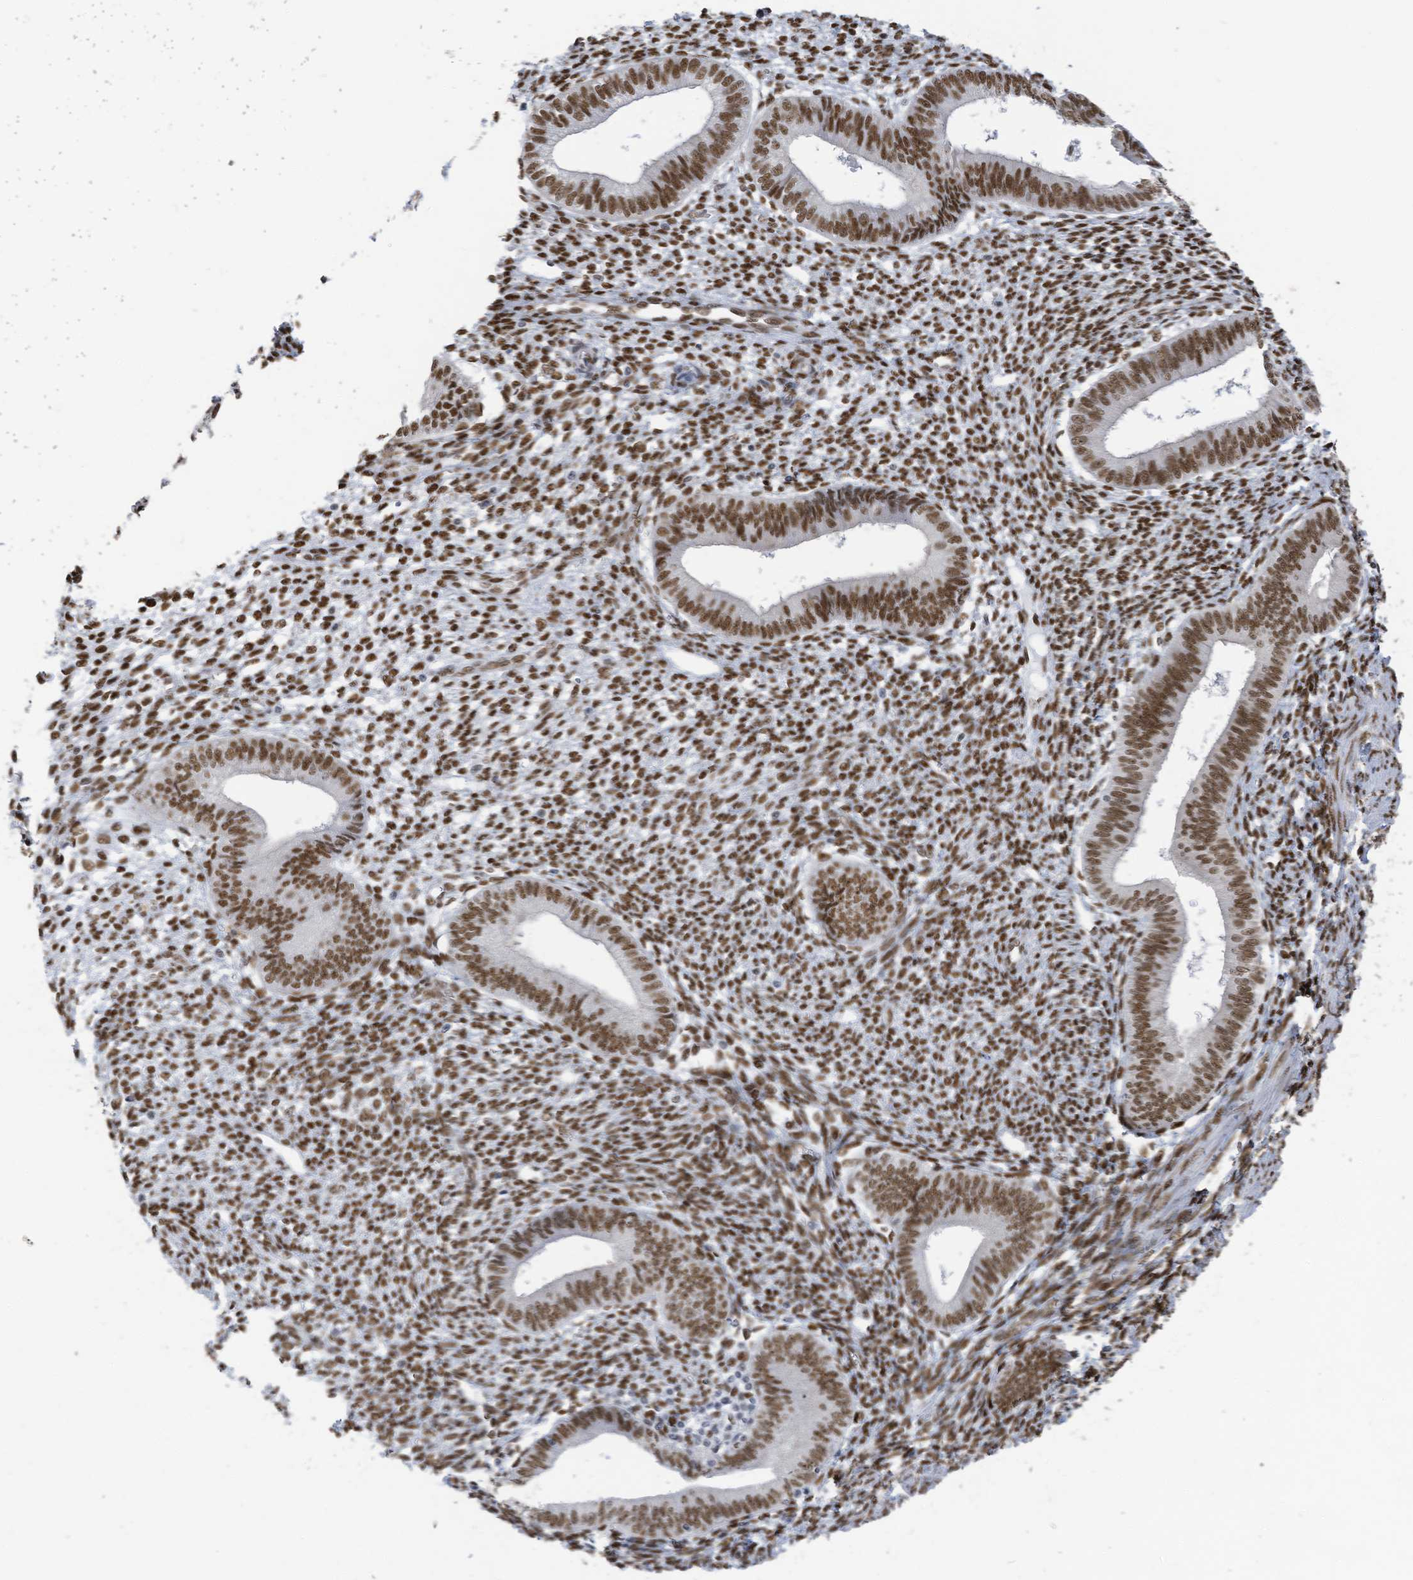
{"staining": {"intensity": "strong", "quantity": ">75%", "location": "nuclear"}, "tissue": "endometrium", "cell_type": "Cells in endometrial stroma", "image_type": "normal", "snomed": [{"axis": "morphology", "description": "Normal tissue, NOS"}, {"axis": "topography", "description": "Endometrium"}], "caption": "About >75% of cells in endometrial stroma in benign human endometrium exhibit strong nuclear protein expression as visualized by brown immunohistochemical staining.", "gene": "KHSRP", "patient": {"sex": "female", "age": 46}}